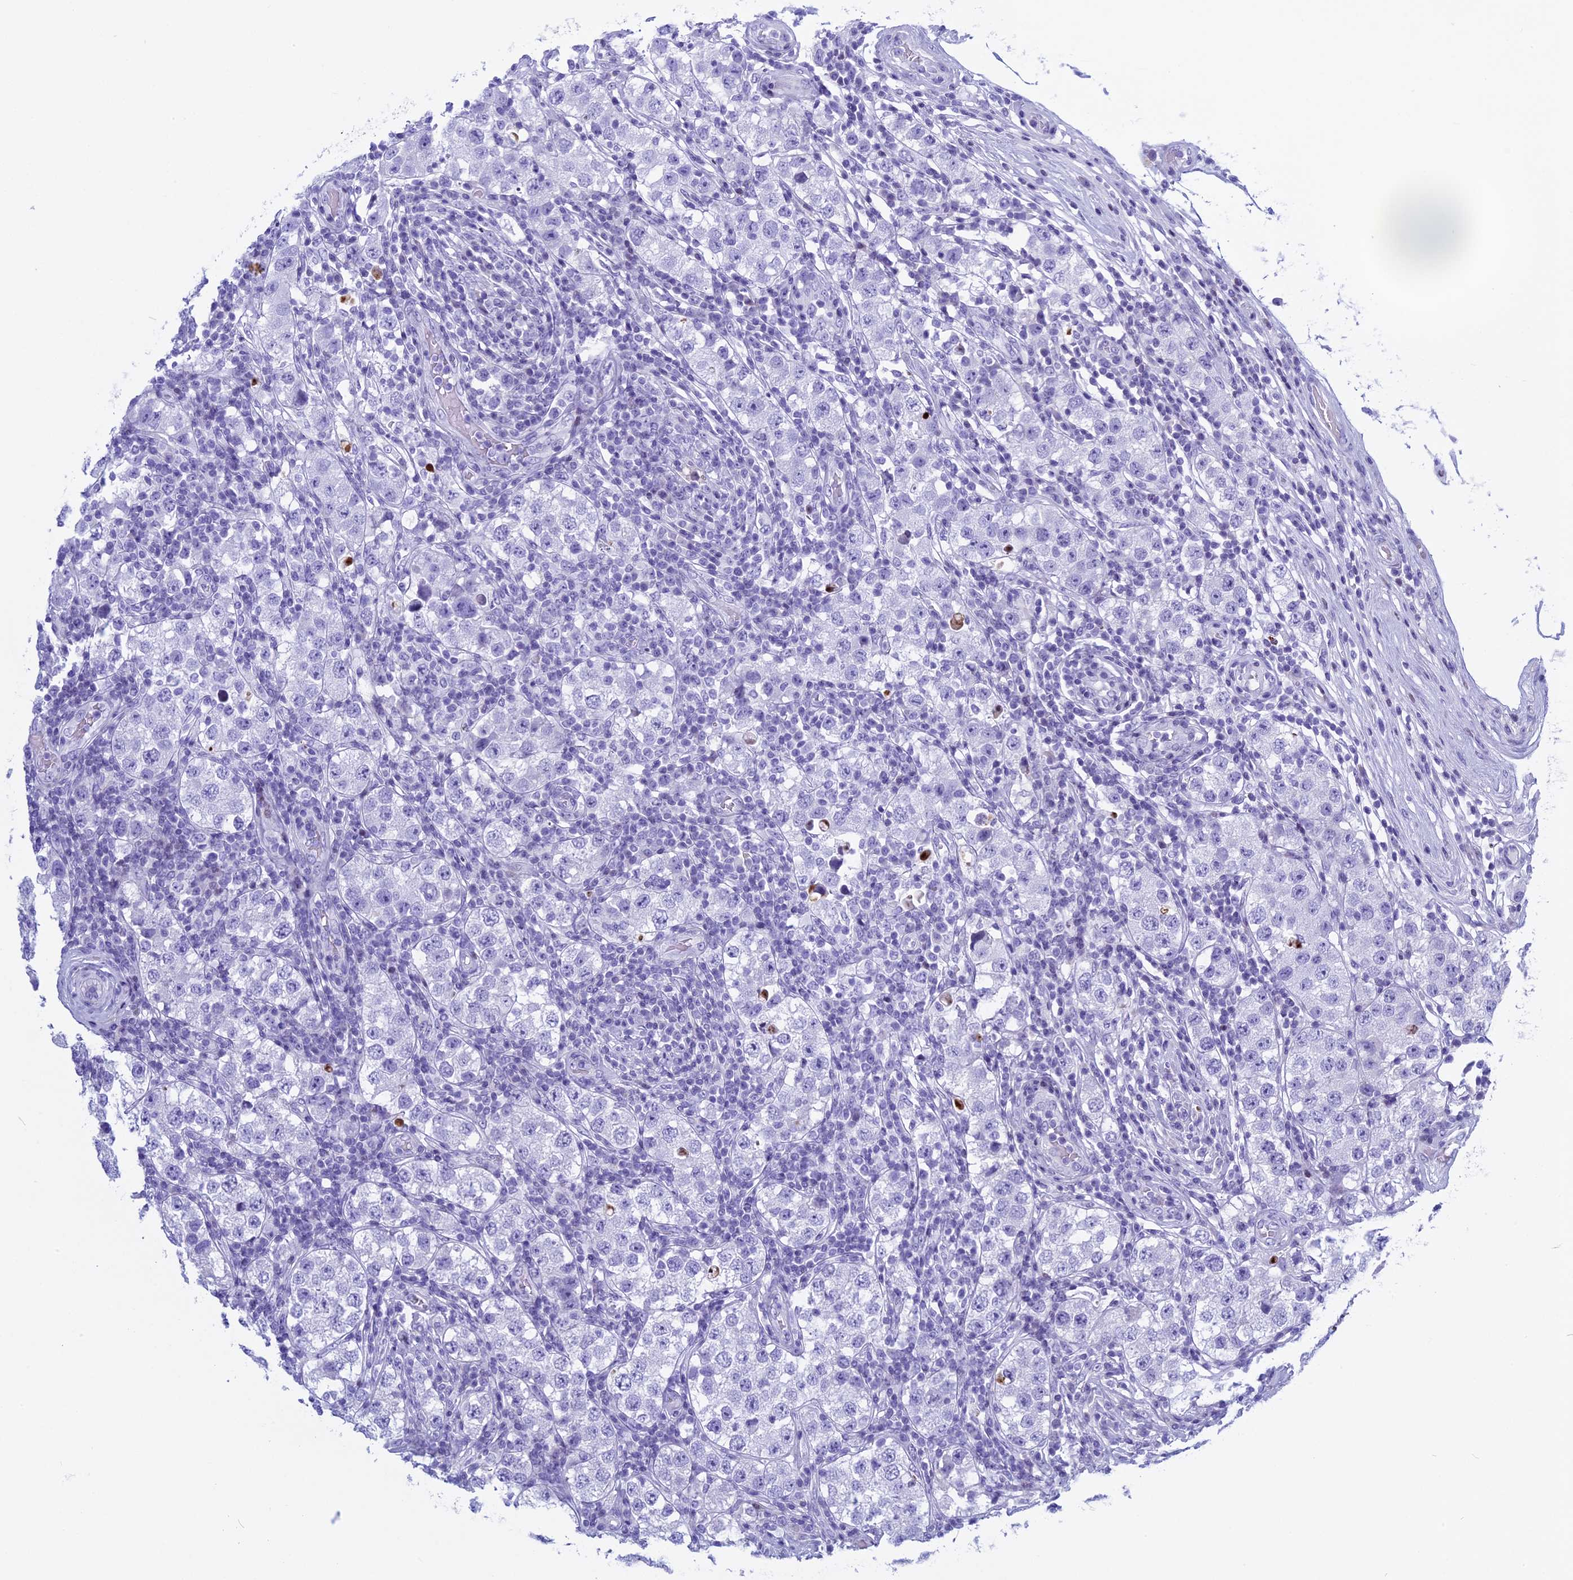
{"staining": {"intensity": "negative", "quantity": "none", "location": "none"}, "tissue": "testis cancer", "cell_type": "Tumor cells", "image_type": "cancer", "snomed": [{"axis": "morphology", "description": "Seminoma, NOS"}, {"axis": "topography", "description": "Testis"}], "caption": "Immunohistochemistry (IHC) histopathology image of neoplastic tissue: human testis seminoma stained with DAB (3,3'-diaminobenzidine) demonstrates no significant protein positivity in tumor cells.", "gene": "KCTD21", "patient": {"sex": "male", "age": 34}}